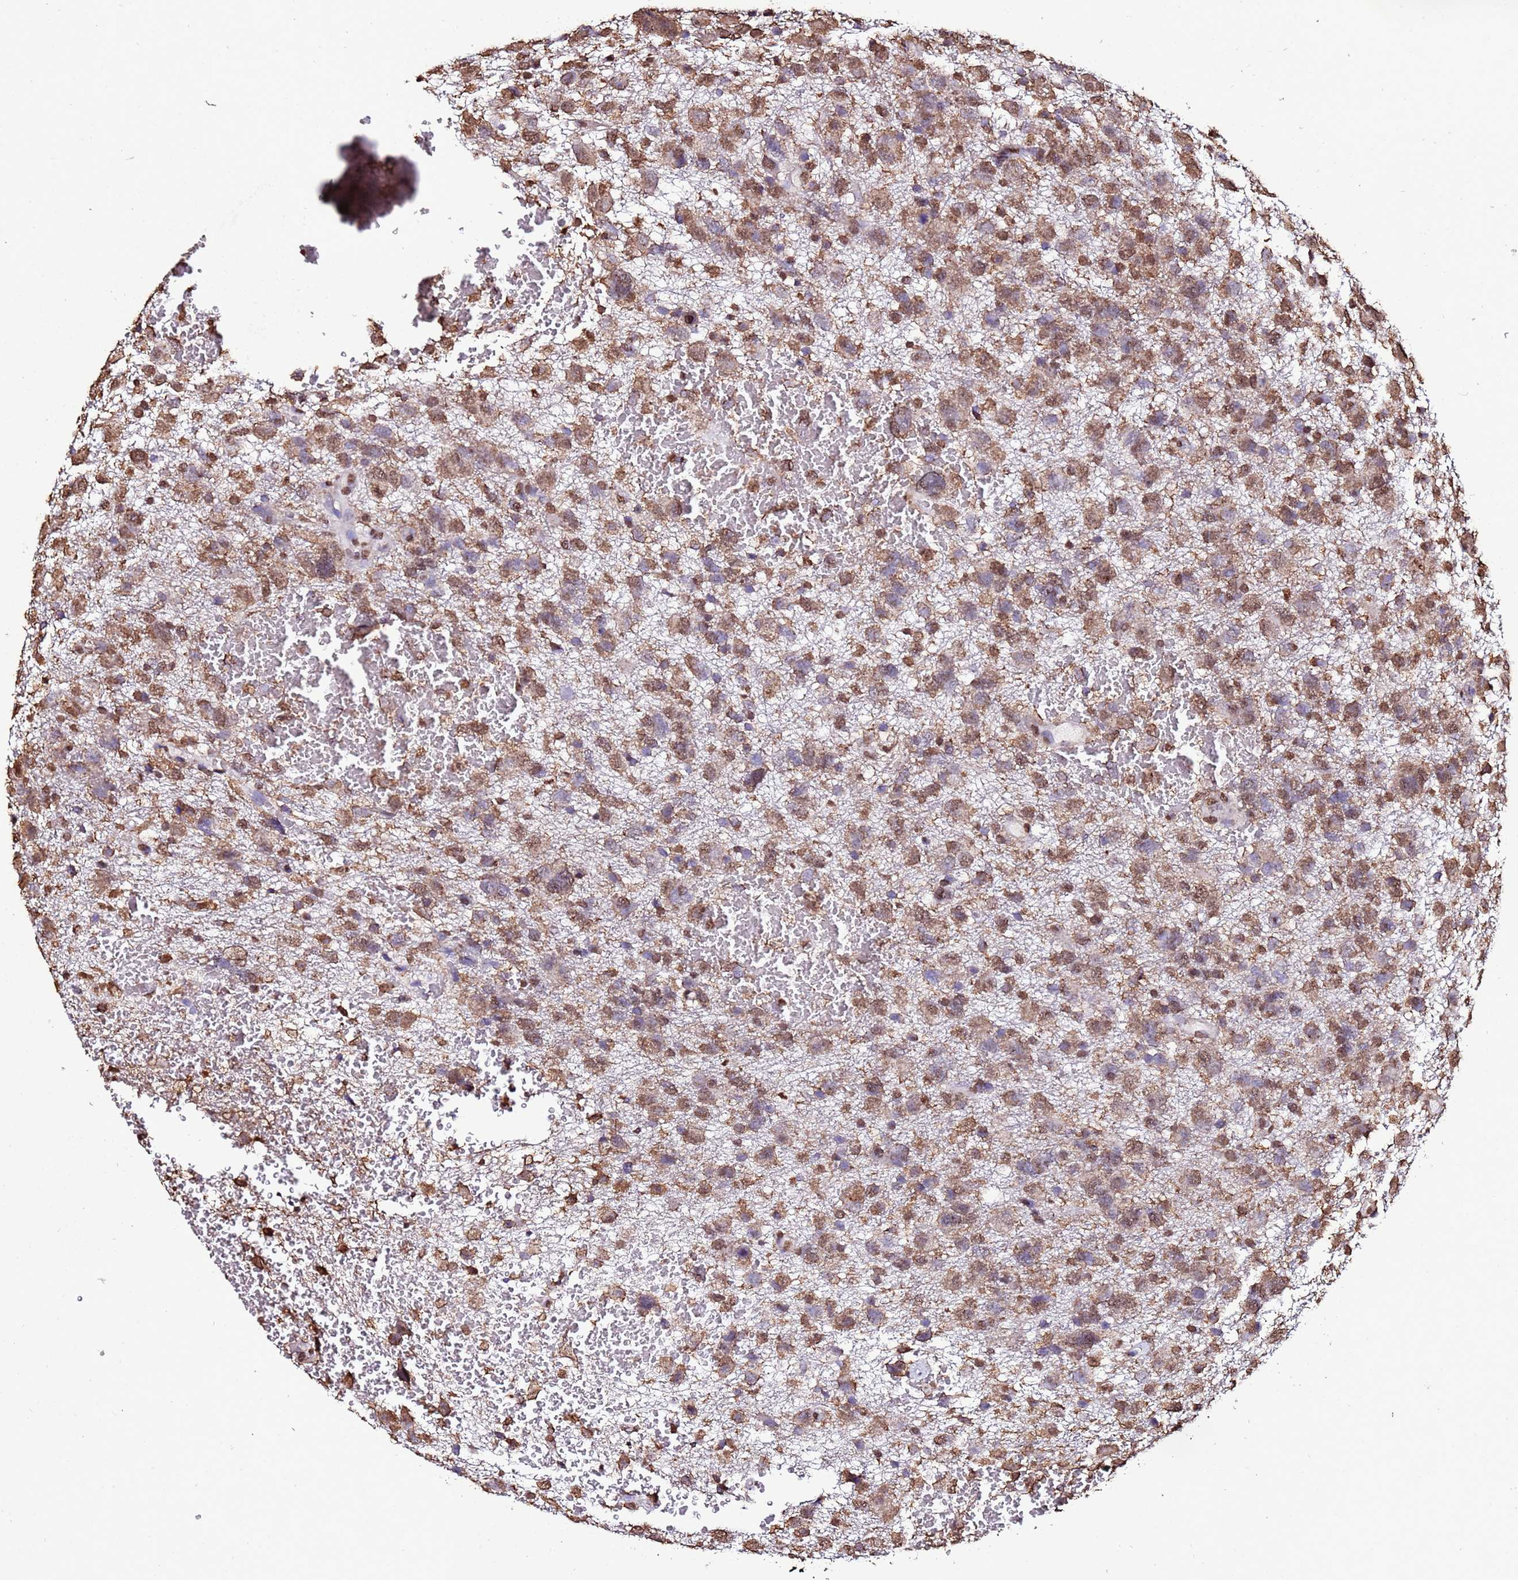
{"staining": {"intensity": "moderate", "quantity": ">75%", "location": "cytoplasmic/membranous,nuclear"}, "tissue": "glioma", "cell_type": "Tumor cells", "image_type": "cancer", "snomed": [{"axis": "morphology", "description": "Glioma, malignant, High grade"}, {"axis": "topography", "description": "Brain"}], "caption": "High-power microscopy captured an IHC photomicrograph of malignant glioma (high-grade), revealing moderate cytoplasmic/membranous and nuclear positivity in approximately >75% of tumor cells.", "gene": "TRIP6", "patient": {"sex": "male", "age": 61}}